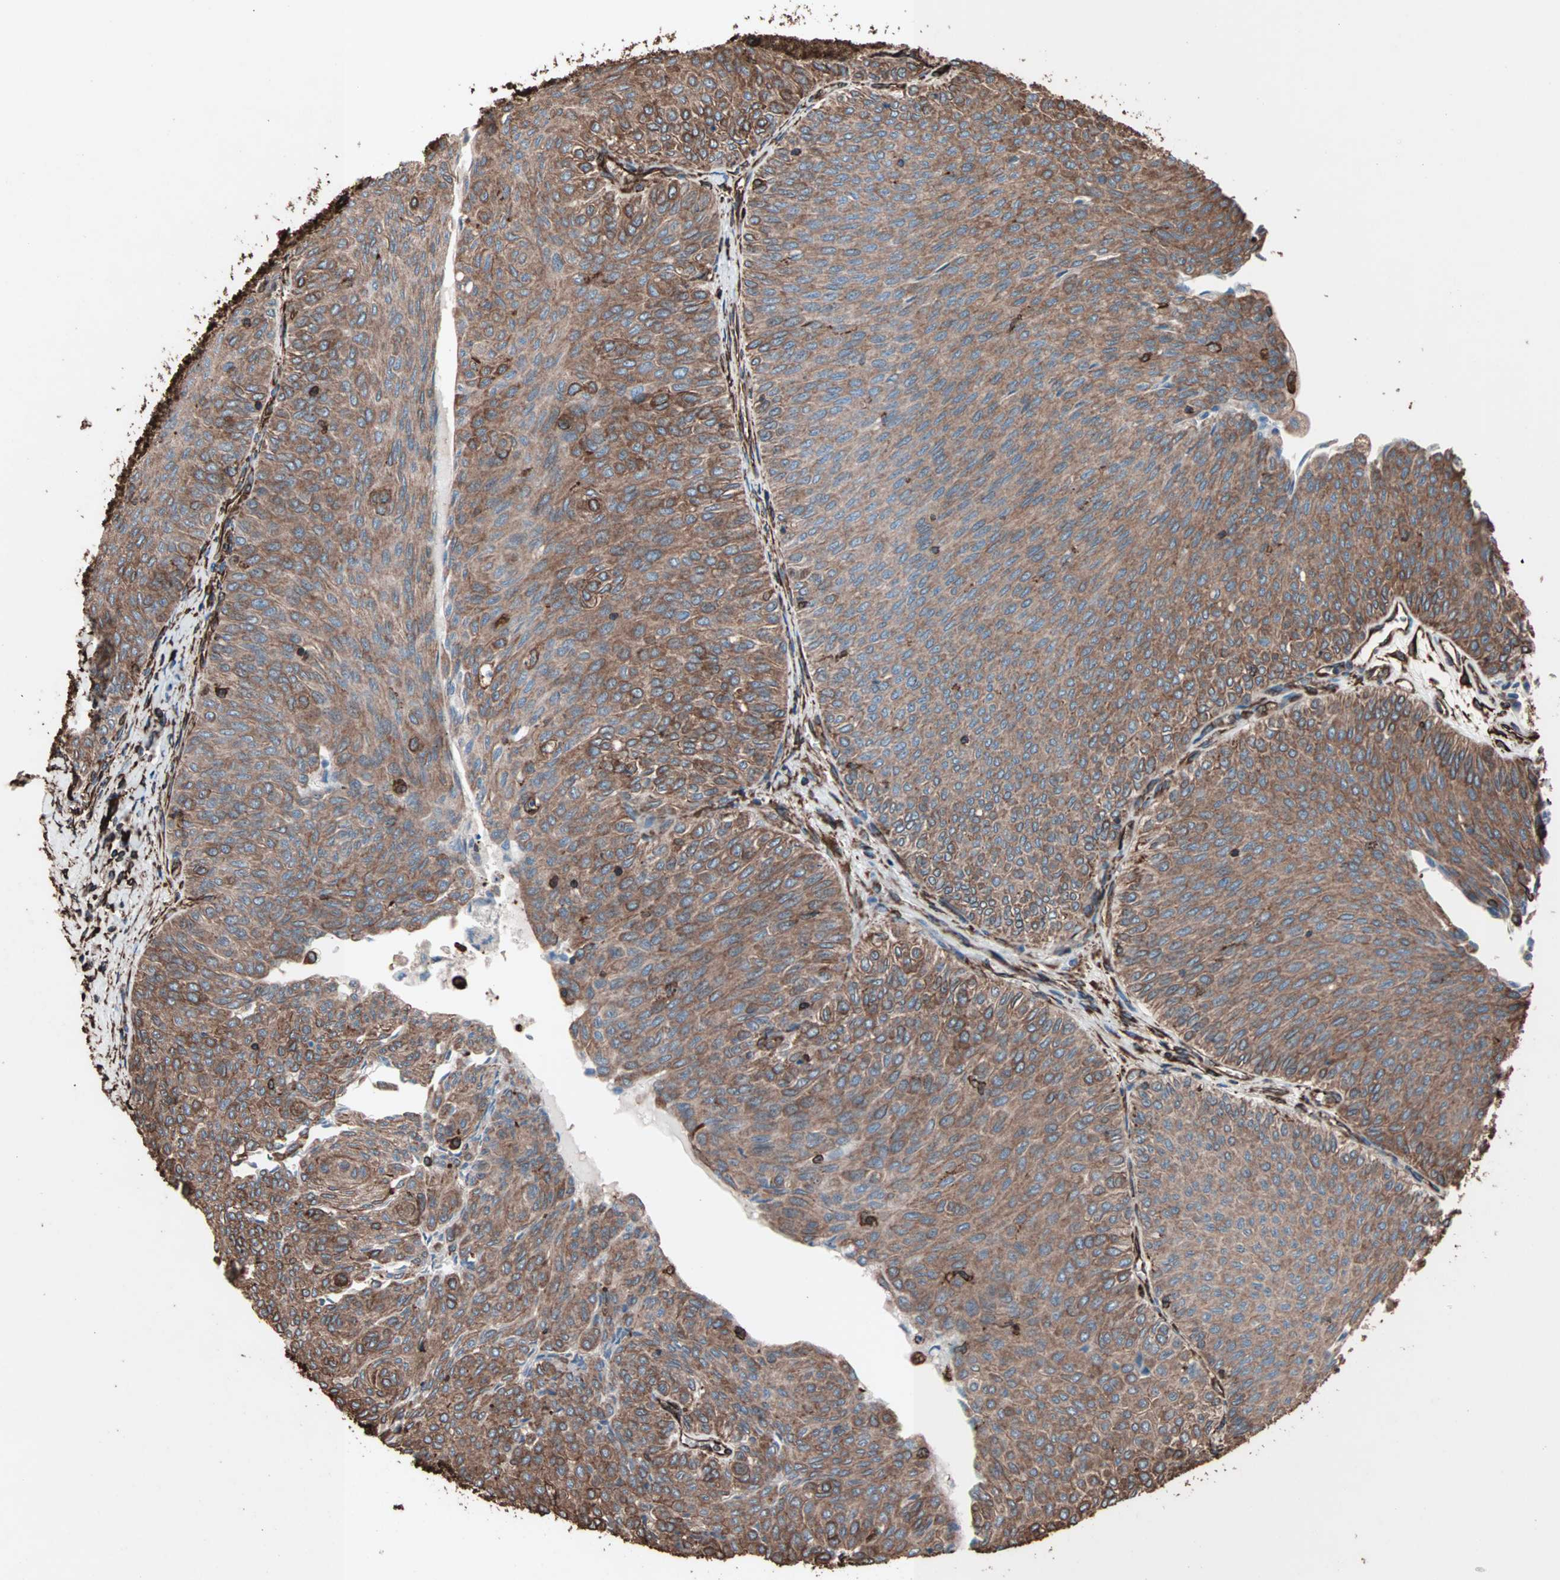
{"staining": {"intensity": "moderate", "quantity": ">75%", "location": "cytoplasmic/membranous"}, "tissue": "urothelial cancer", "cell_type": "Tumor cells", "image_type": "cancer", "snomed": [{"axis": "morphology", "description": "Urothelial carcinoma, Low grade"}, {"axis": "topography", "description": "Urinary bladder"}], "caption": "This is a histology image of immunohistochemistry staining of urothelial cancer, which shows moderate expression in the cytoplasmic/membranous of tumor cells.", "gene": "HSP90B1", "patient": {"sex": "male", "age": 78}}